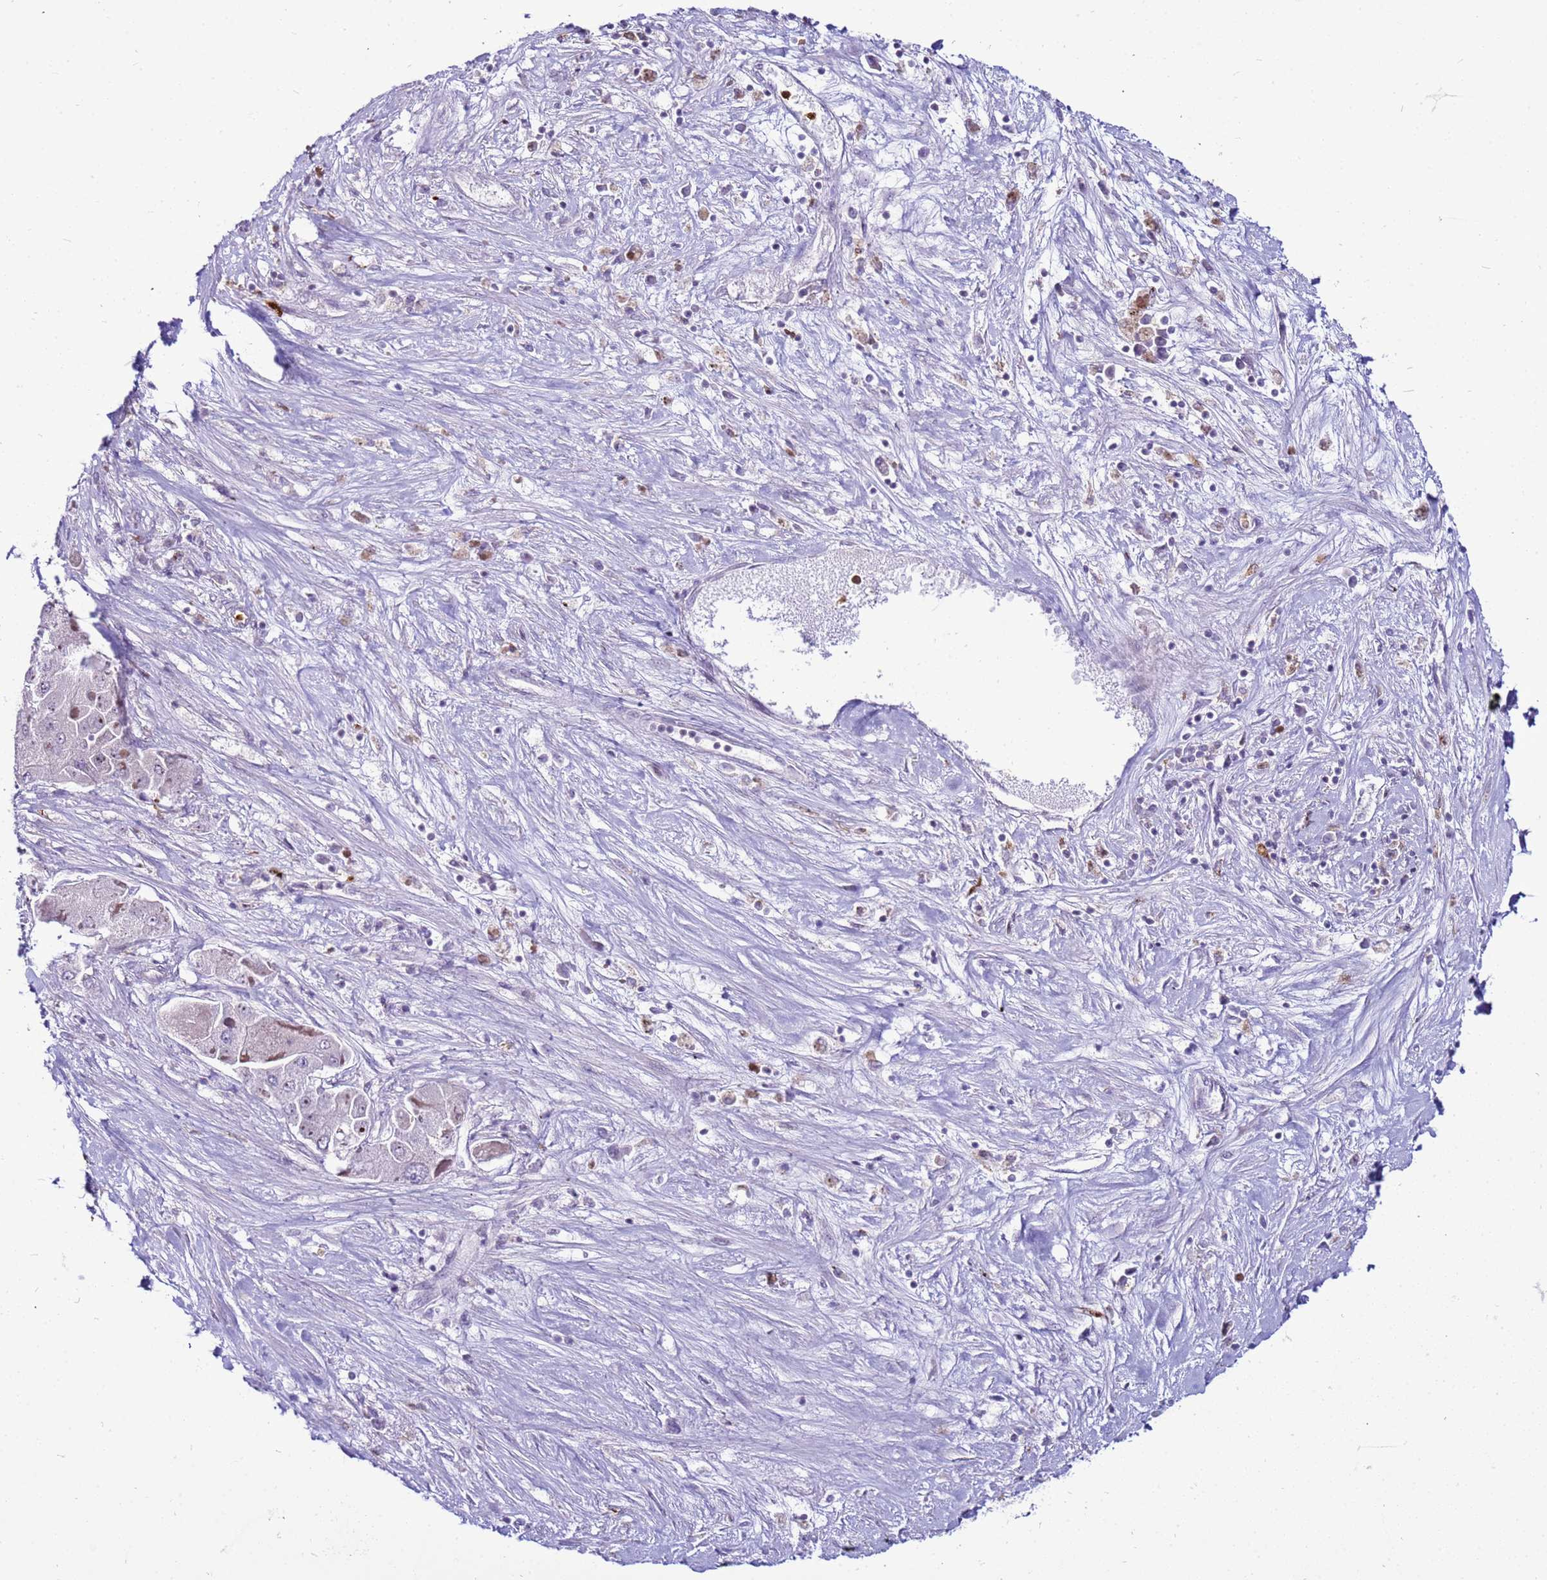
{"staining": {"intensity": "weak", "quantity": "<25%", "location": "nuclear"}, "tissue": "liver cancer", "cell_type": "Tumor cells", "image_type": "cancer", "snomed": [{"axis": "morphology", "description": "Carcinoma, Hepatocellular, NOS"}, {"axis": "topography", "description": "Liver"}], "caption": "IHC of liver cancer (hepatocellular carcinoma) displays no positivity in tumor cells. The staining was performed using DAB to visualize the protein expression in brown, while the nuclei were stained in blue with hematoxylin (Magnification: 20x).", "gene": "VPS4B", "patient": {"sex": "female", "age": 73}}